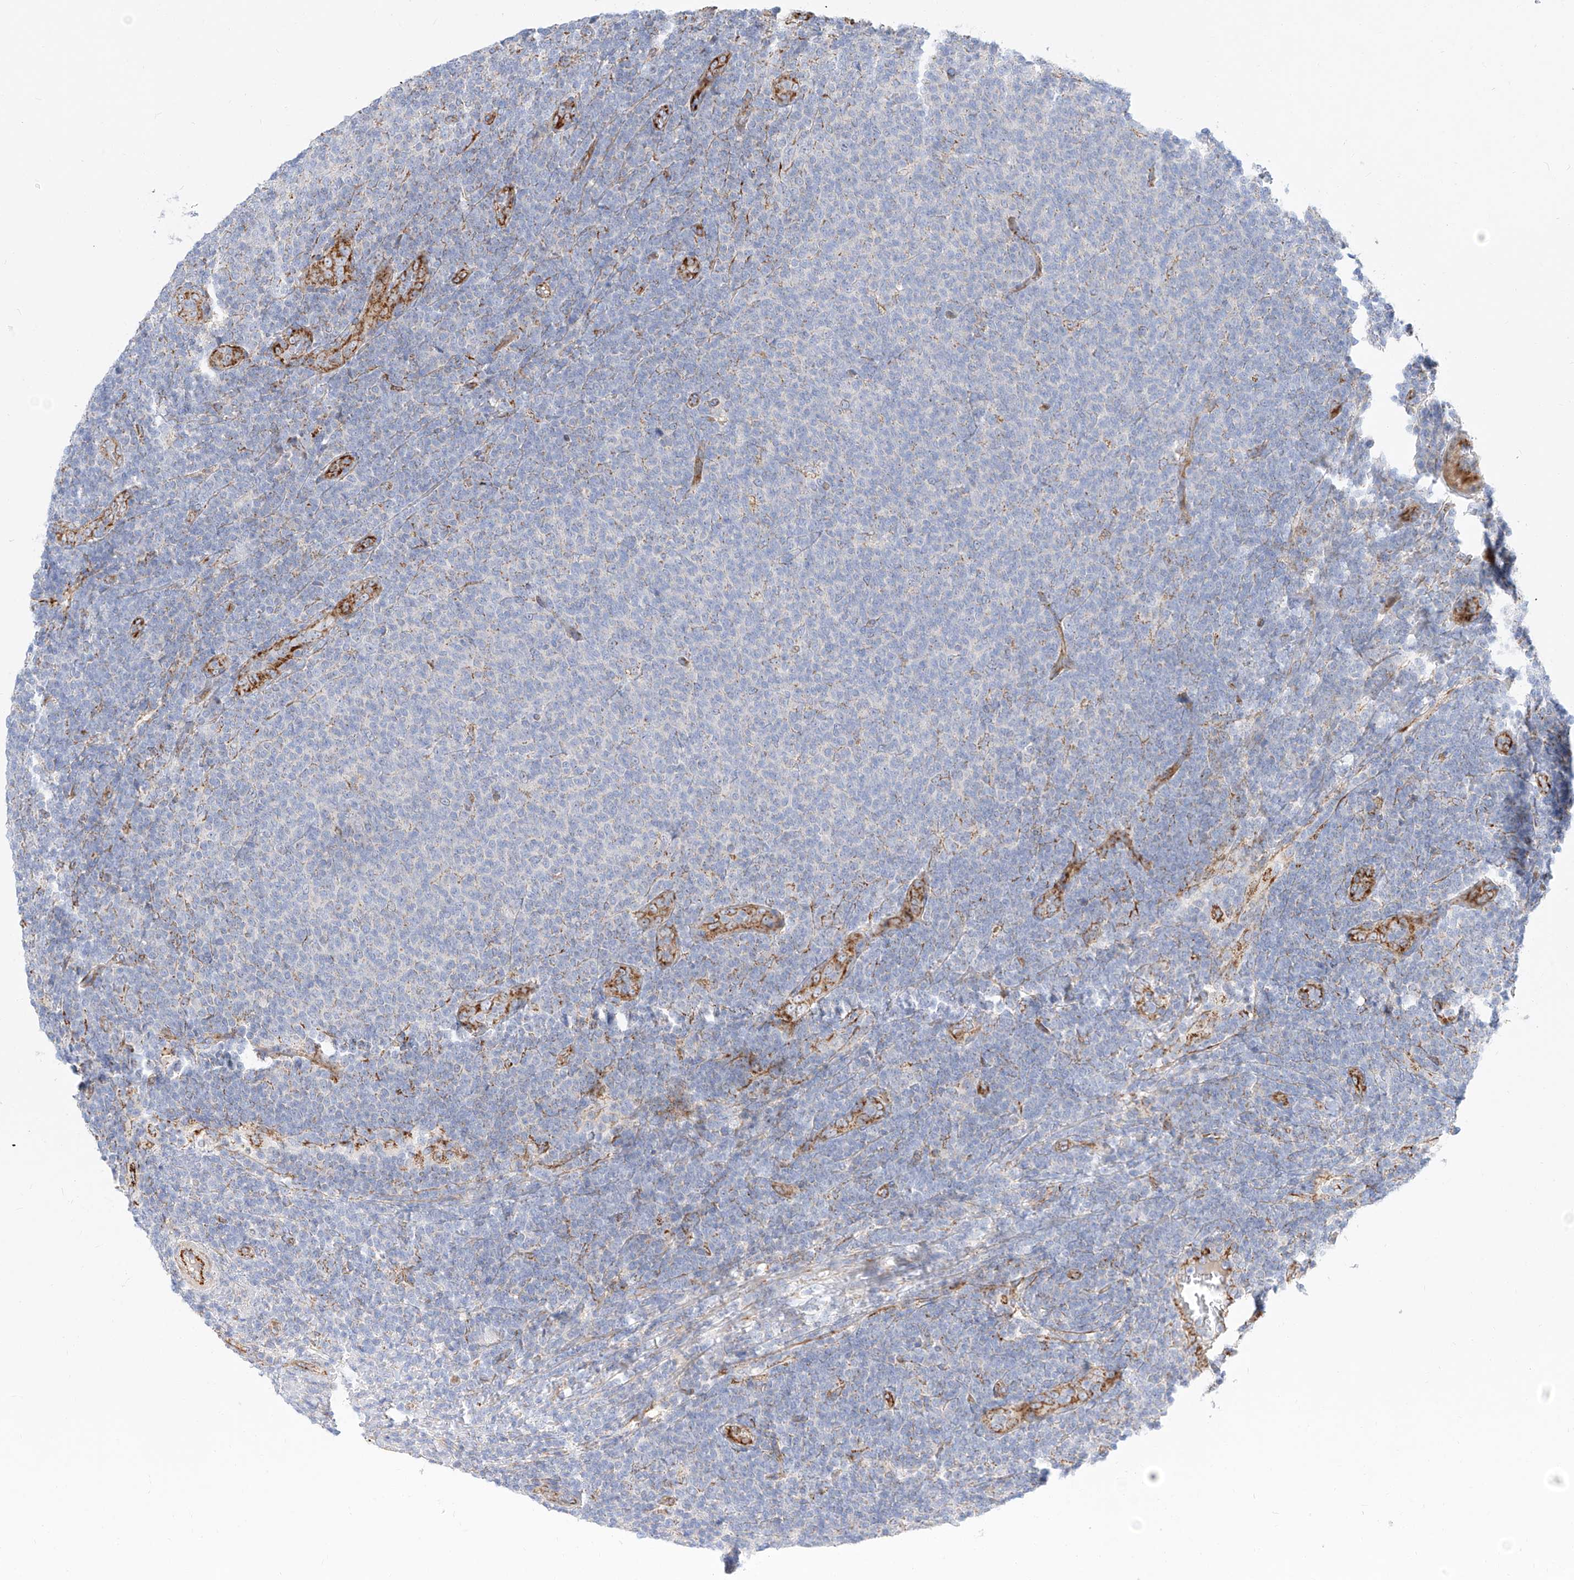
{"staining": {"intensity": "negative", "quantity": "none", "location": "none"}, "tissue": "lymphoma", "cell_type": "Tumor cells", "image_type": "cancer", "snomed": [{"axis": "morphology", "description": "Malignant lymphoma, non-Hodgkin's type, Low grade"}, {"axis": "topography", "description": "Lymph node"}], "caption": "A photomicrograph of human lymphoma is negative for staining in tumor cells.", "gene": "CST9", "patient": {"sex": "male", "age": 66}}